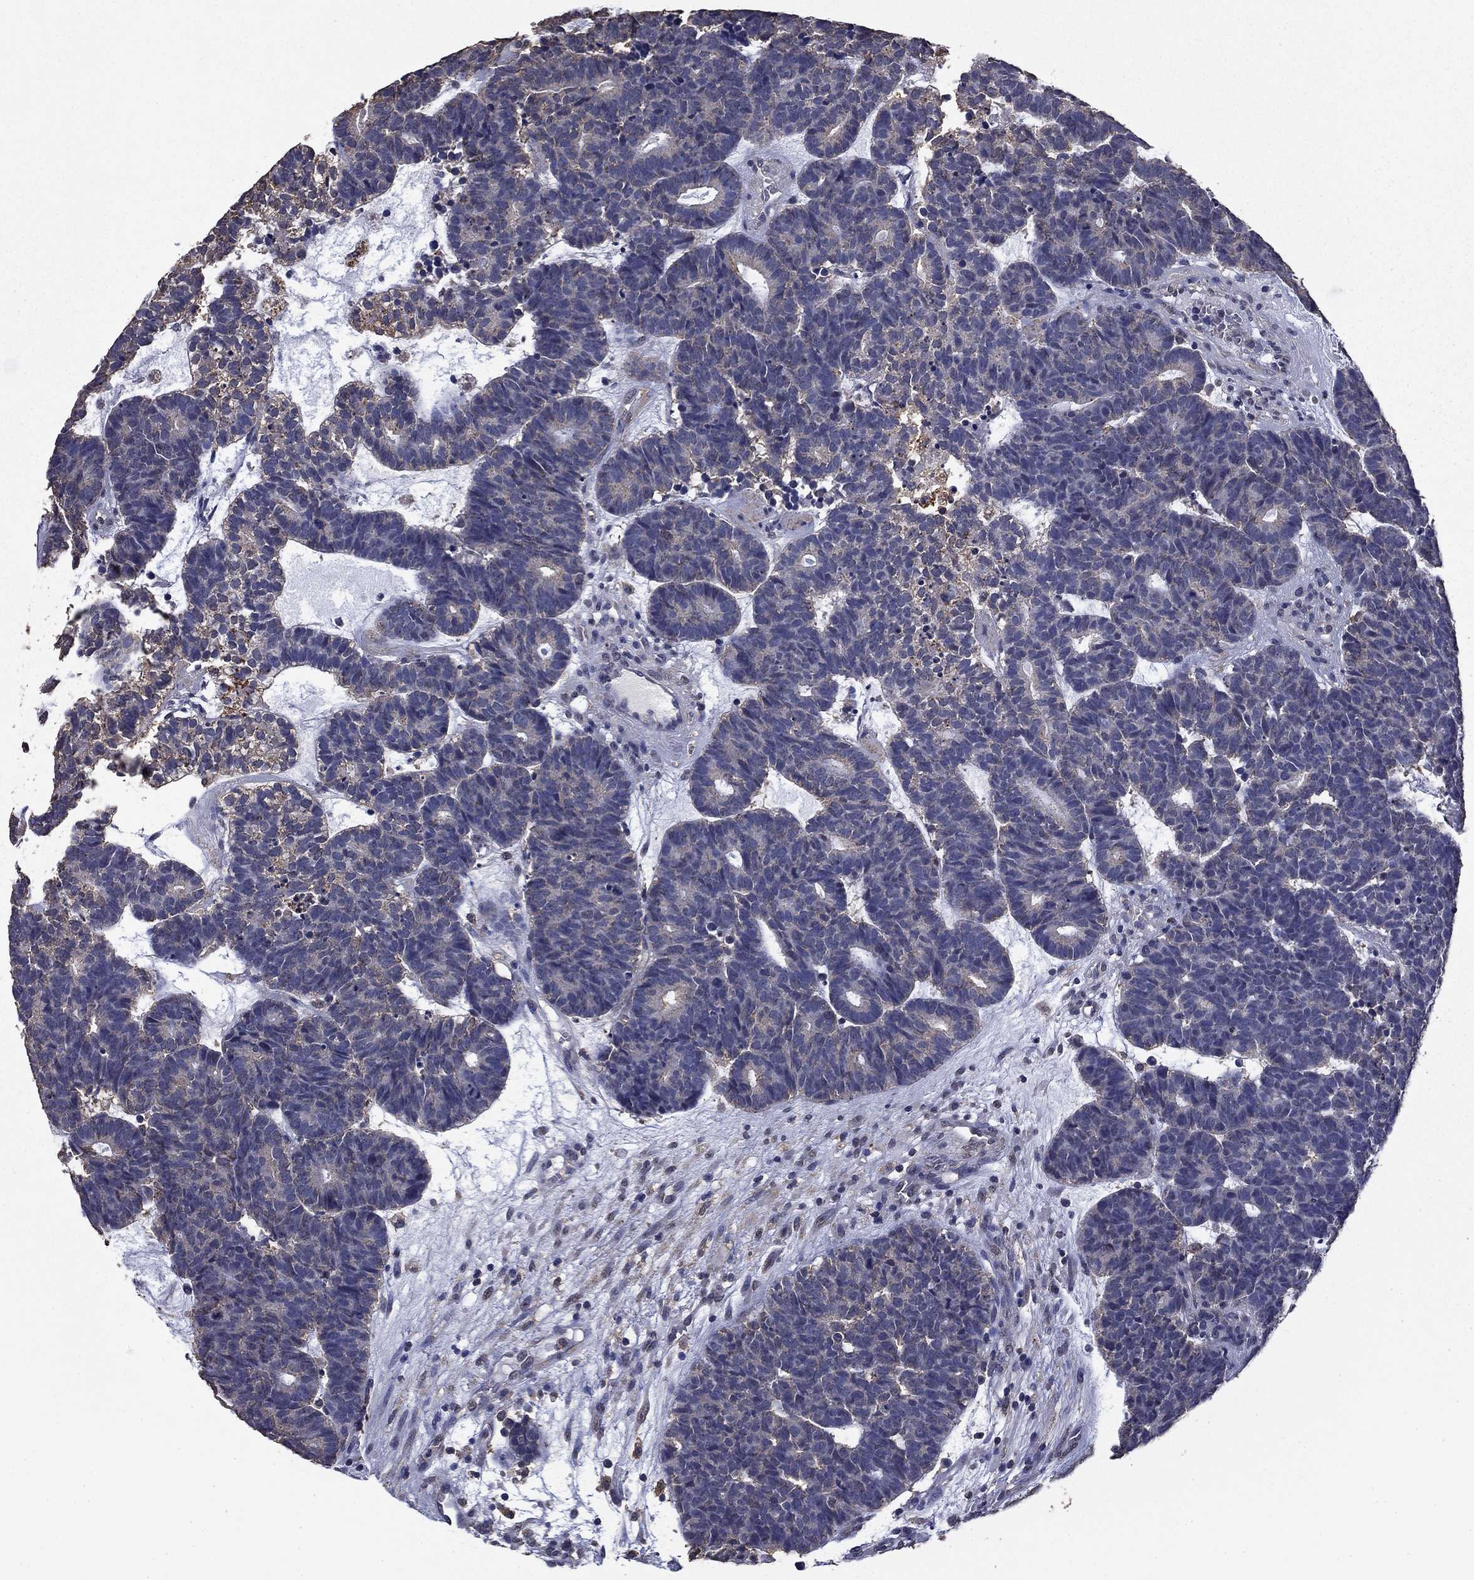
{"staining": {"intensity": "negative", "quantity": "none", "location": "none"}, "tissue": "head and neck cancer", "cell_type": "Tumor cells", "image_type": "cancer", "snomed": [{"axis": "morphology", "description": "Adenocarcinoma, NOS"}, {"axis": "topography", "description": "Head-Neck"}], "caption": "The micrograph shows no staining of tumor cells in head and neck cancer (adenocarcinoma).", "gene": "MFAP3L", "patient": {"sex": "female", "age": 81}}